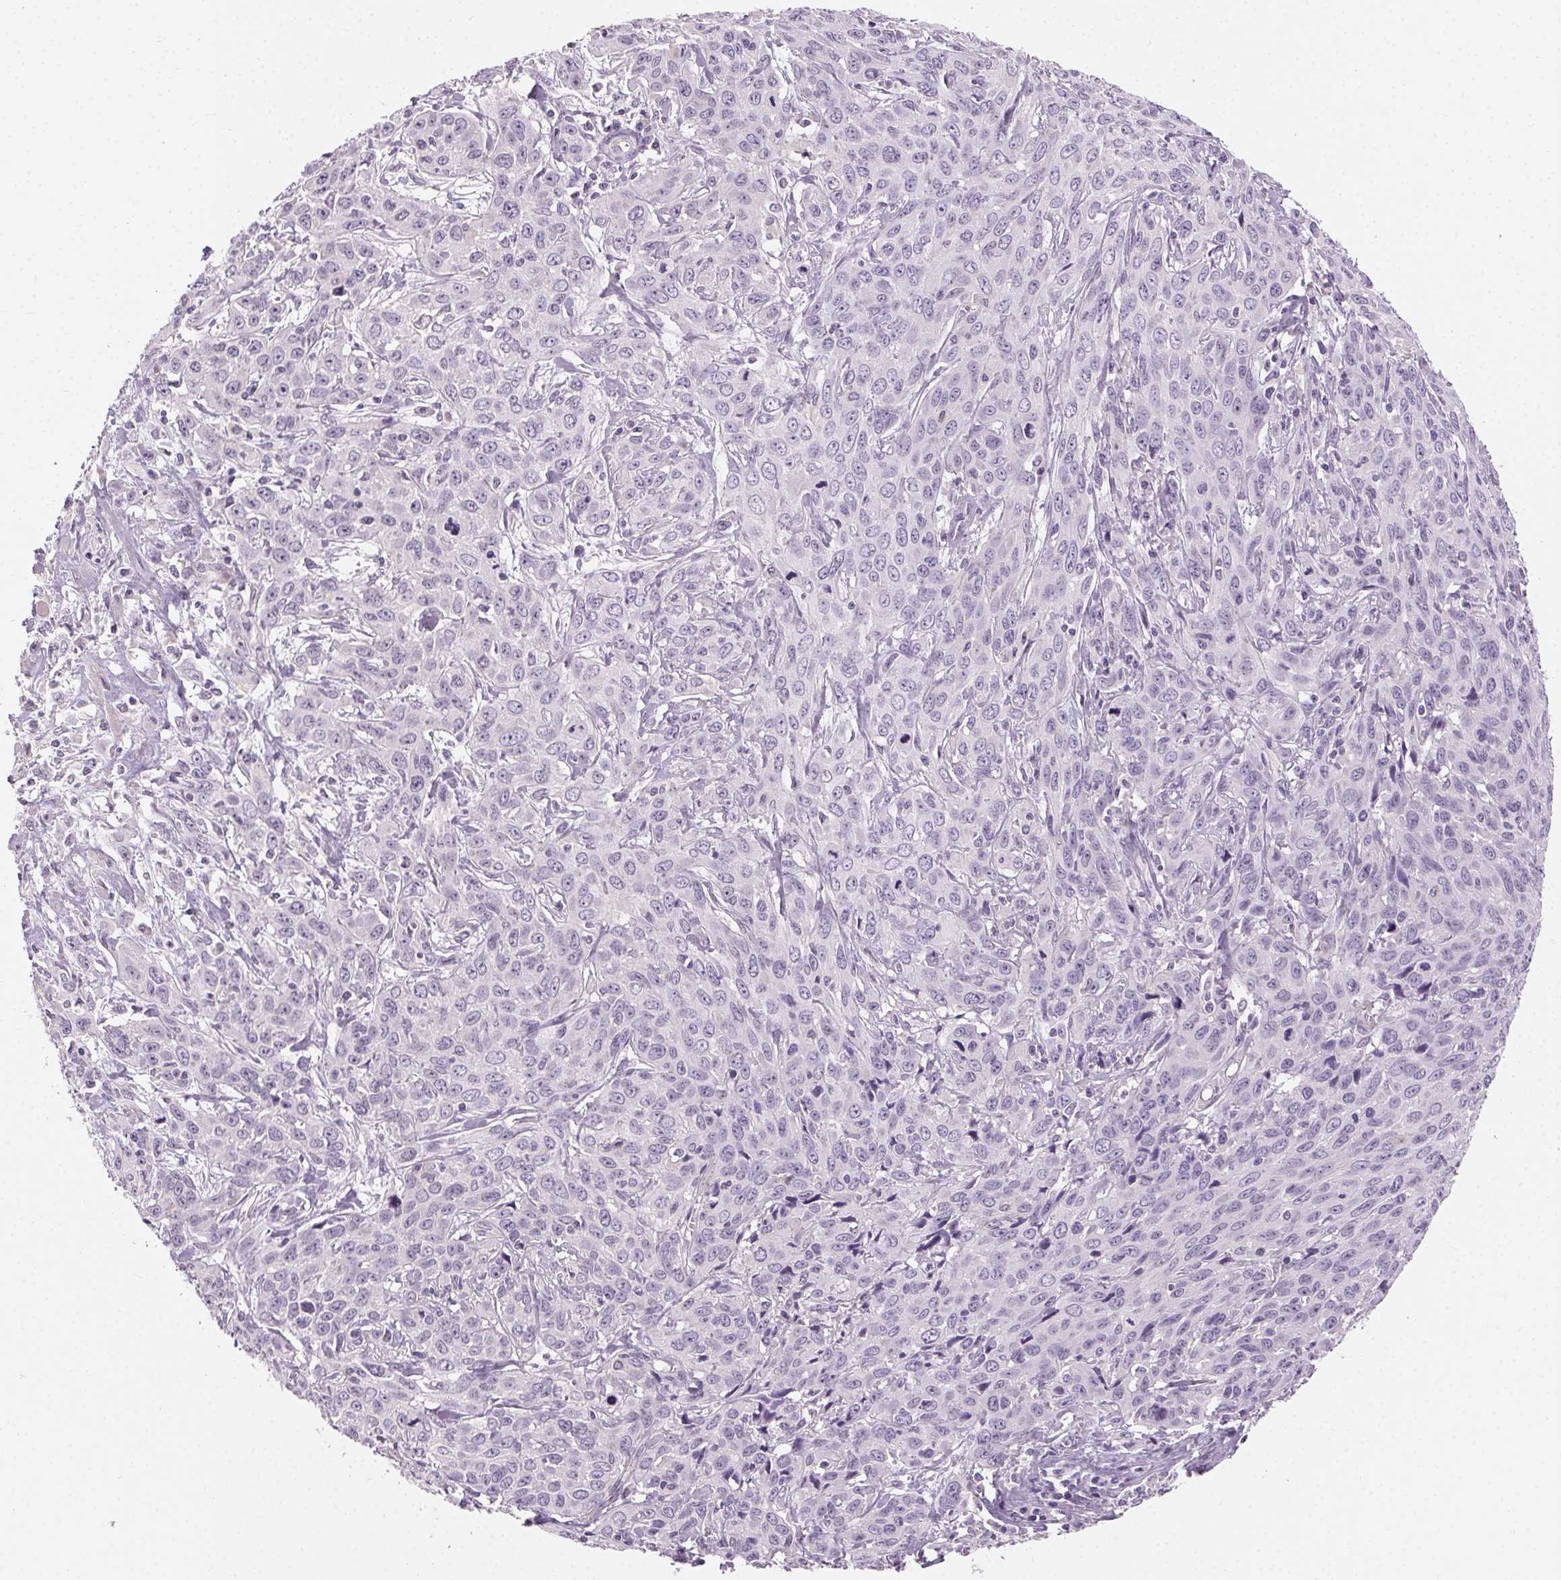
{"staining": {"intensity": "negative", "quantity": "none", "location": "none"}, "tissue": "cervical cancer", "cell_type": "Tumor cells", "image_type": "cancer", "snomed": [{"axis": "morphology", "description": "Squamous cell carcinoma, NOS"}, {"axis": "topography", "description": "Cervix"}], "caption": "Cervical cancer (squamous cell carcinoma) stained for a protein using immunohistochemistry (IHC) displays no positivity tumor cells.", "gene": "CLTRN", "patient": {"sex": "female", "age": 38}}